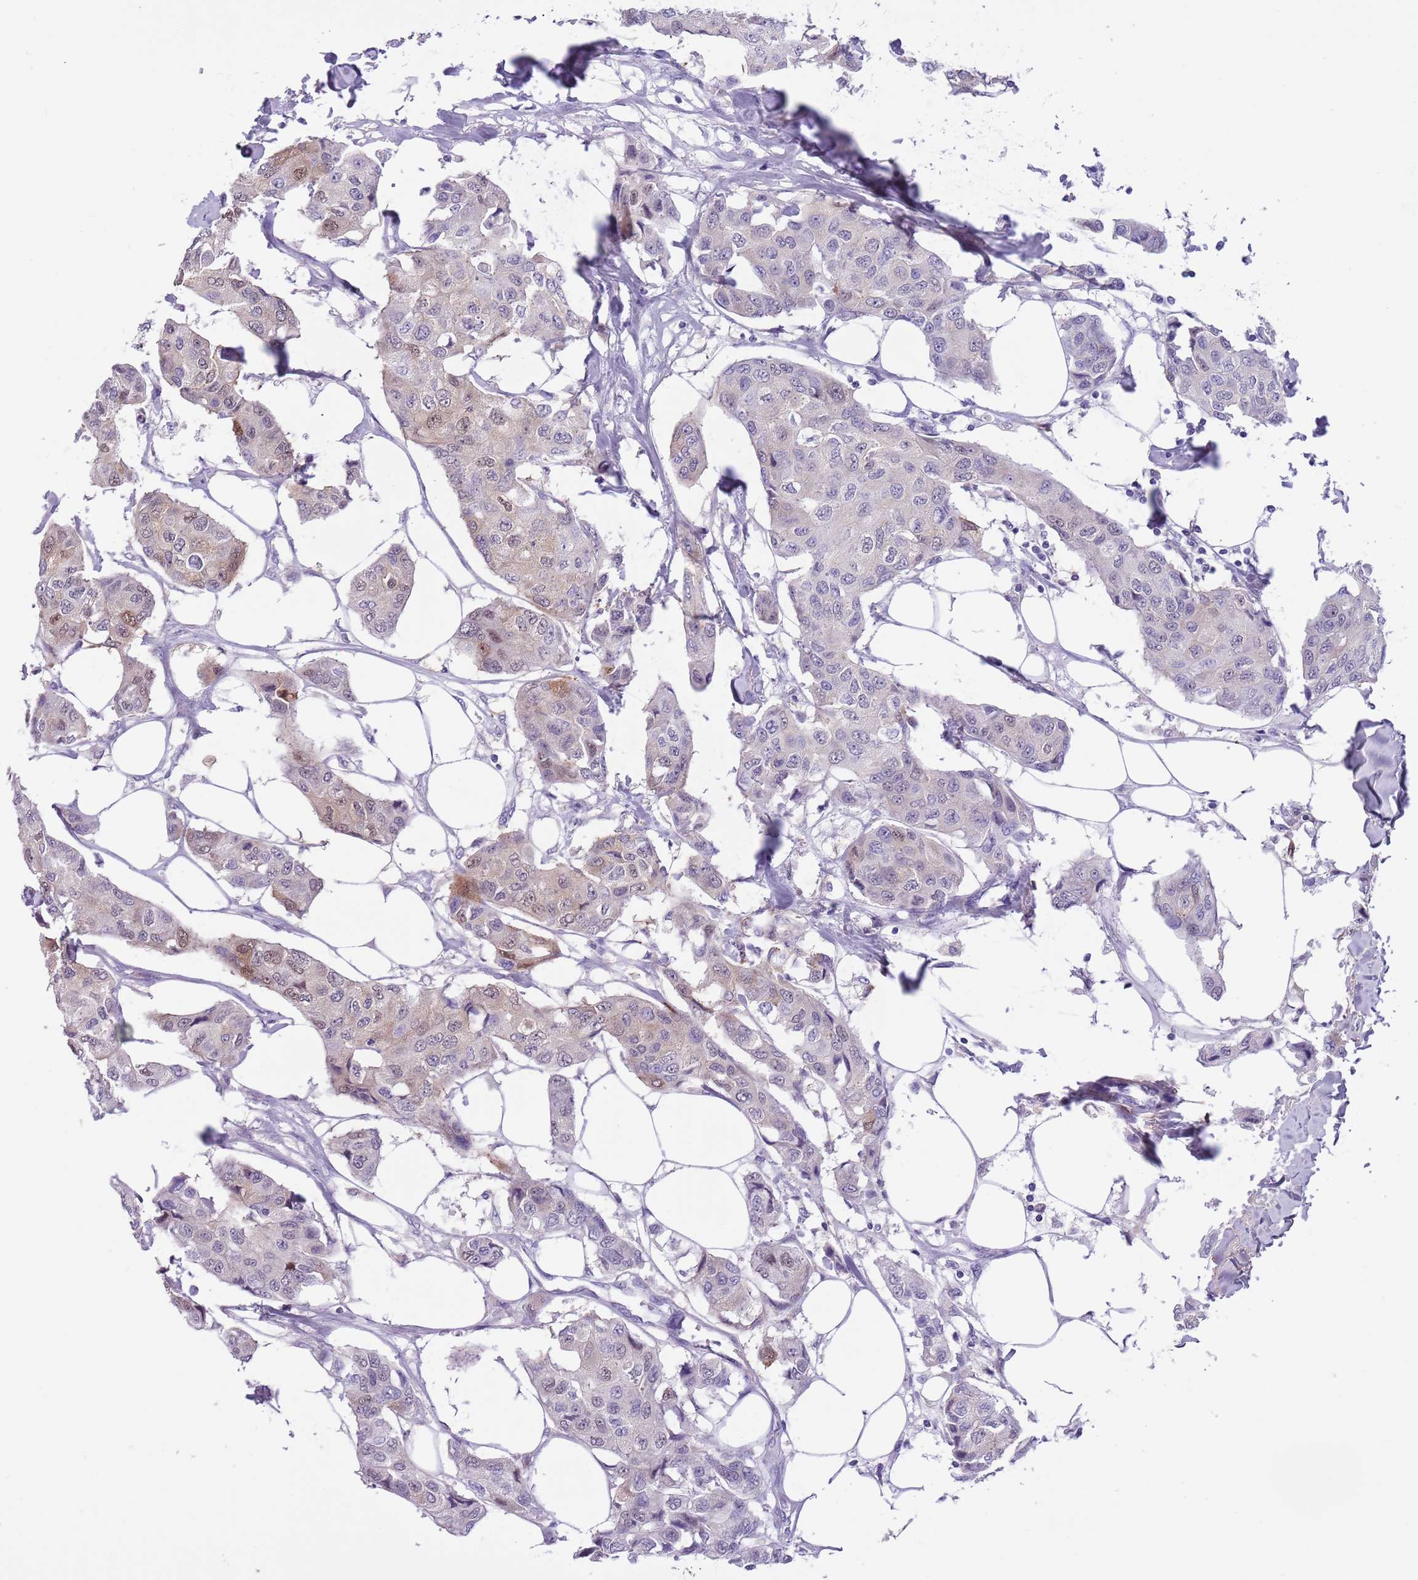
{"staining": {"intensity": "weak", "quantity": "<25%", "location": "cytoplasmic/membranous,nuclear"}, "tissue": "breast cancer", "cell_type": "Tumor cells", "image_type": "cancer", "snomed": [{"axis": "morphology", "description": "Duct carcinoma"}, {"axis": "topography", "description": "Breast"}], "caption": "Immunohistochemistry (IHC) photomicrograph of neoplastic tissue: breast cancer stained with DAB (3,3'-diaminobenzidine) exhibits no significant protein expression in tumor cells. (DAB immunohistochemistry (IHC), high magnification).", "gene": "PFKFB2", "patient": {"sex": "female", "age": 80}}